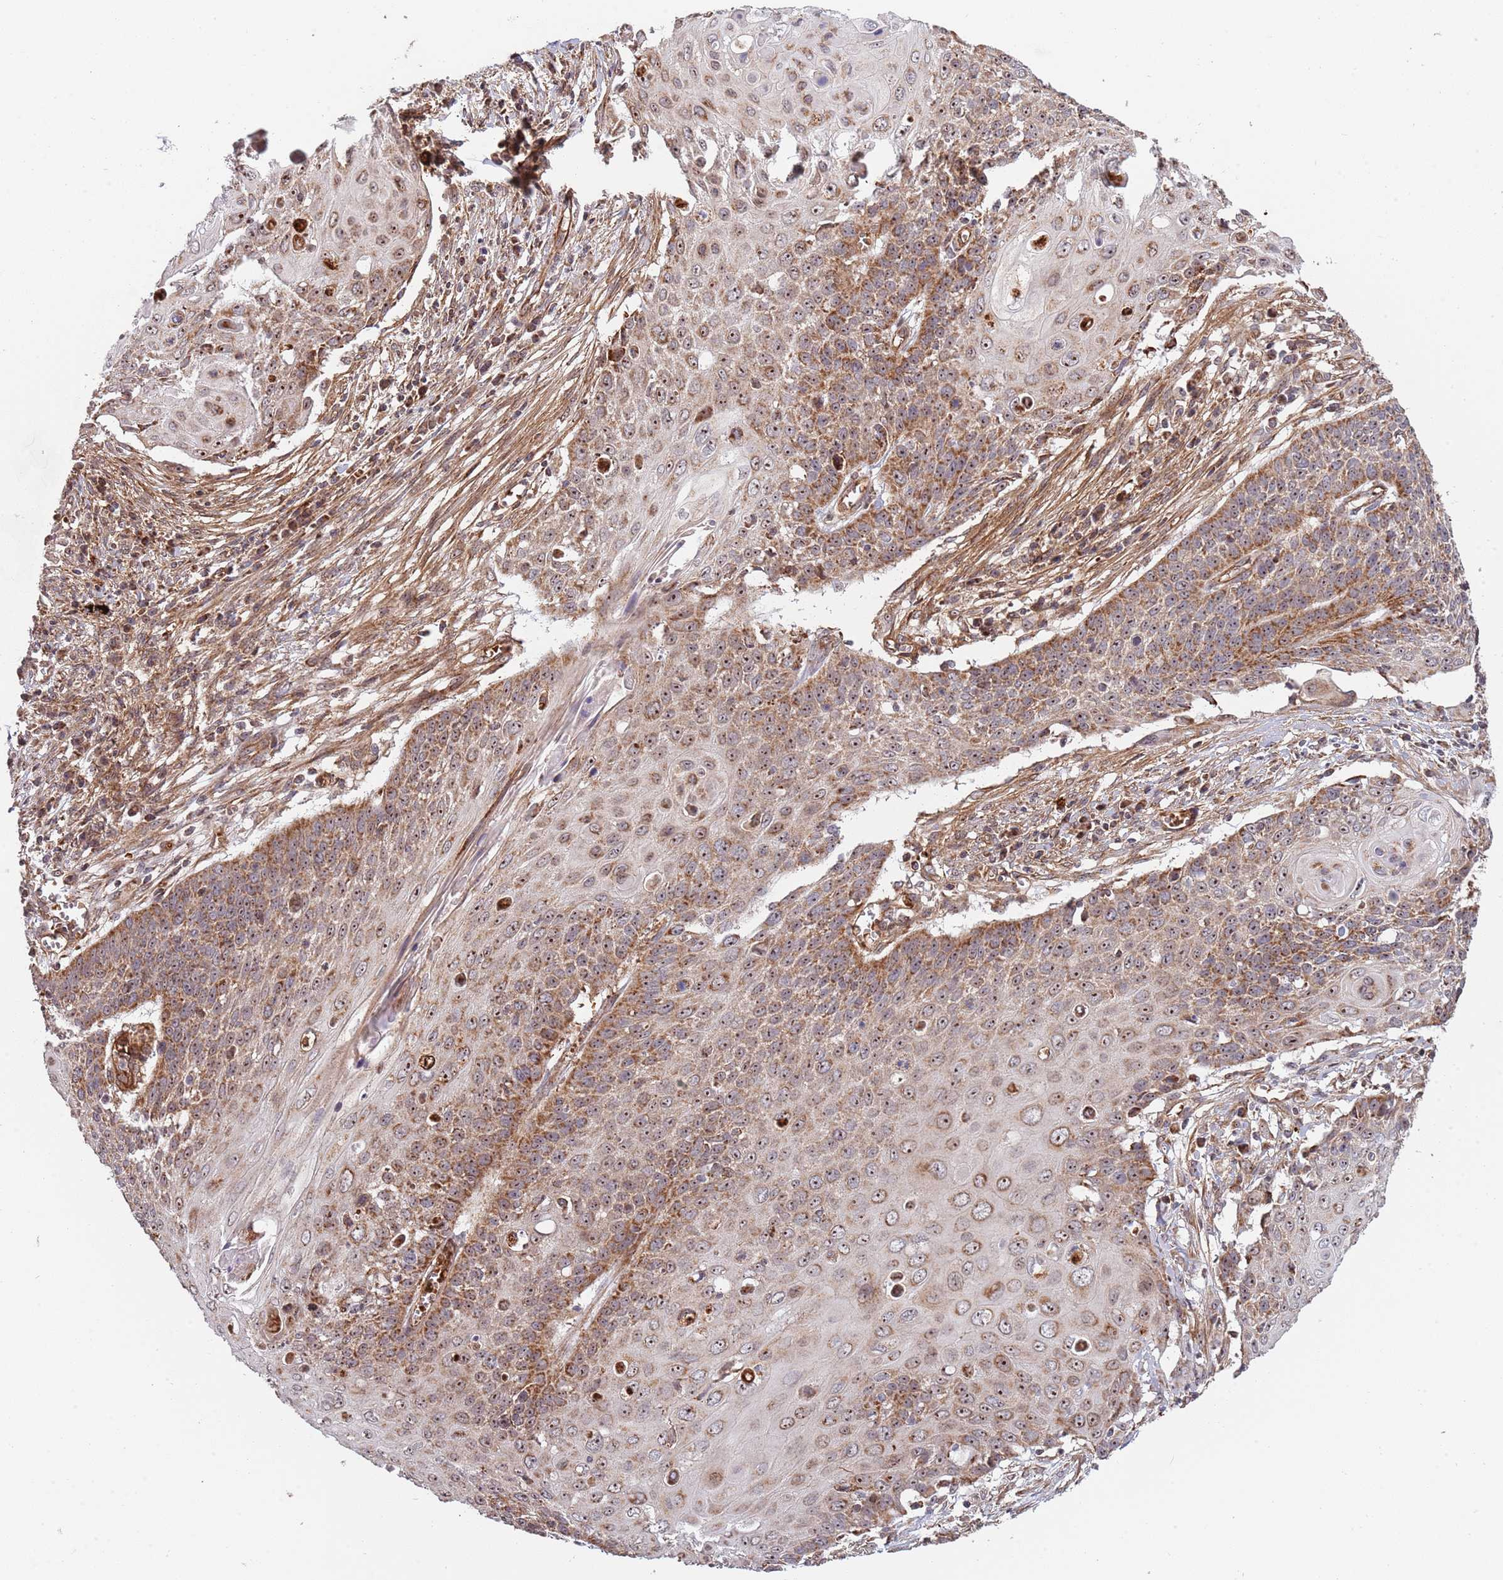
{"staining": {"intensity": "moderate", "quantity": ">75%", "location": "cytoplasmic/membranous,nuclear"}, "tissue": "cervical cancer", "cell_type": "Tumor cells", "image_type": "cancer", "snomed": [{"axis": "morphology", "description": "Squamous cell carcinoma, NOS"}, {"axis": "topography", "description": "Cervix"}], "caption": "Immunohistochemical staining of human squamous cell carcinoma (cervical) shows medium levels of moderate cytoplasmic/membranous and nuclear protein positivity in approximately >75% of tumor cells.", "gene": "DCHS1", "patient": {"sex": "female", "age": 39}}